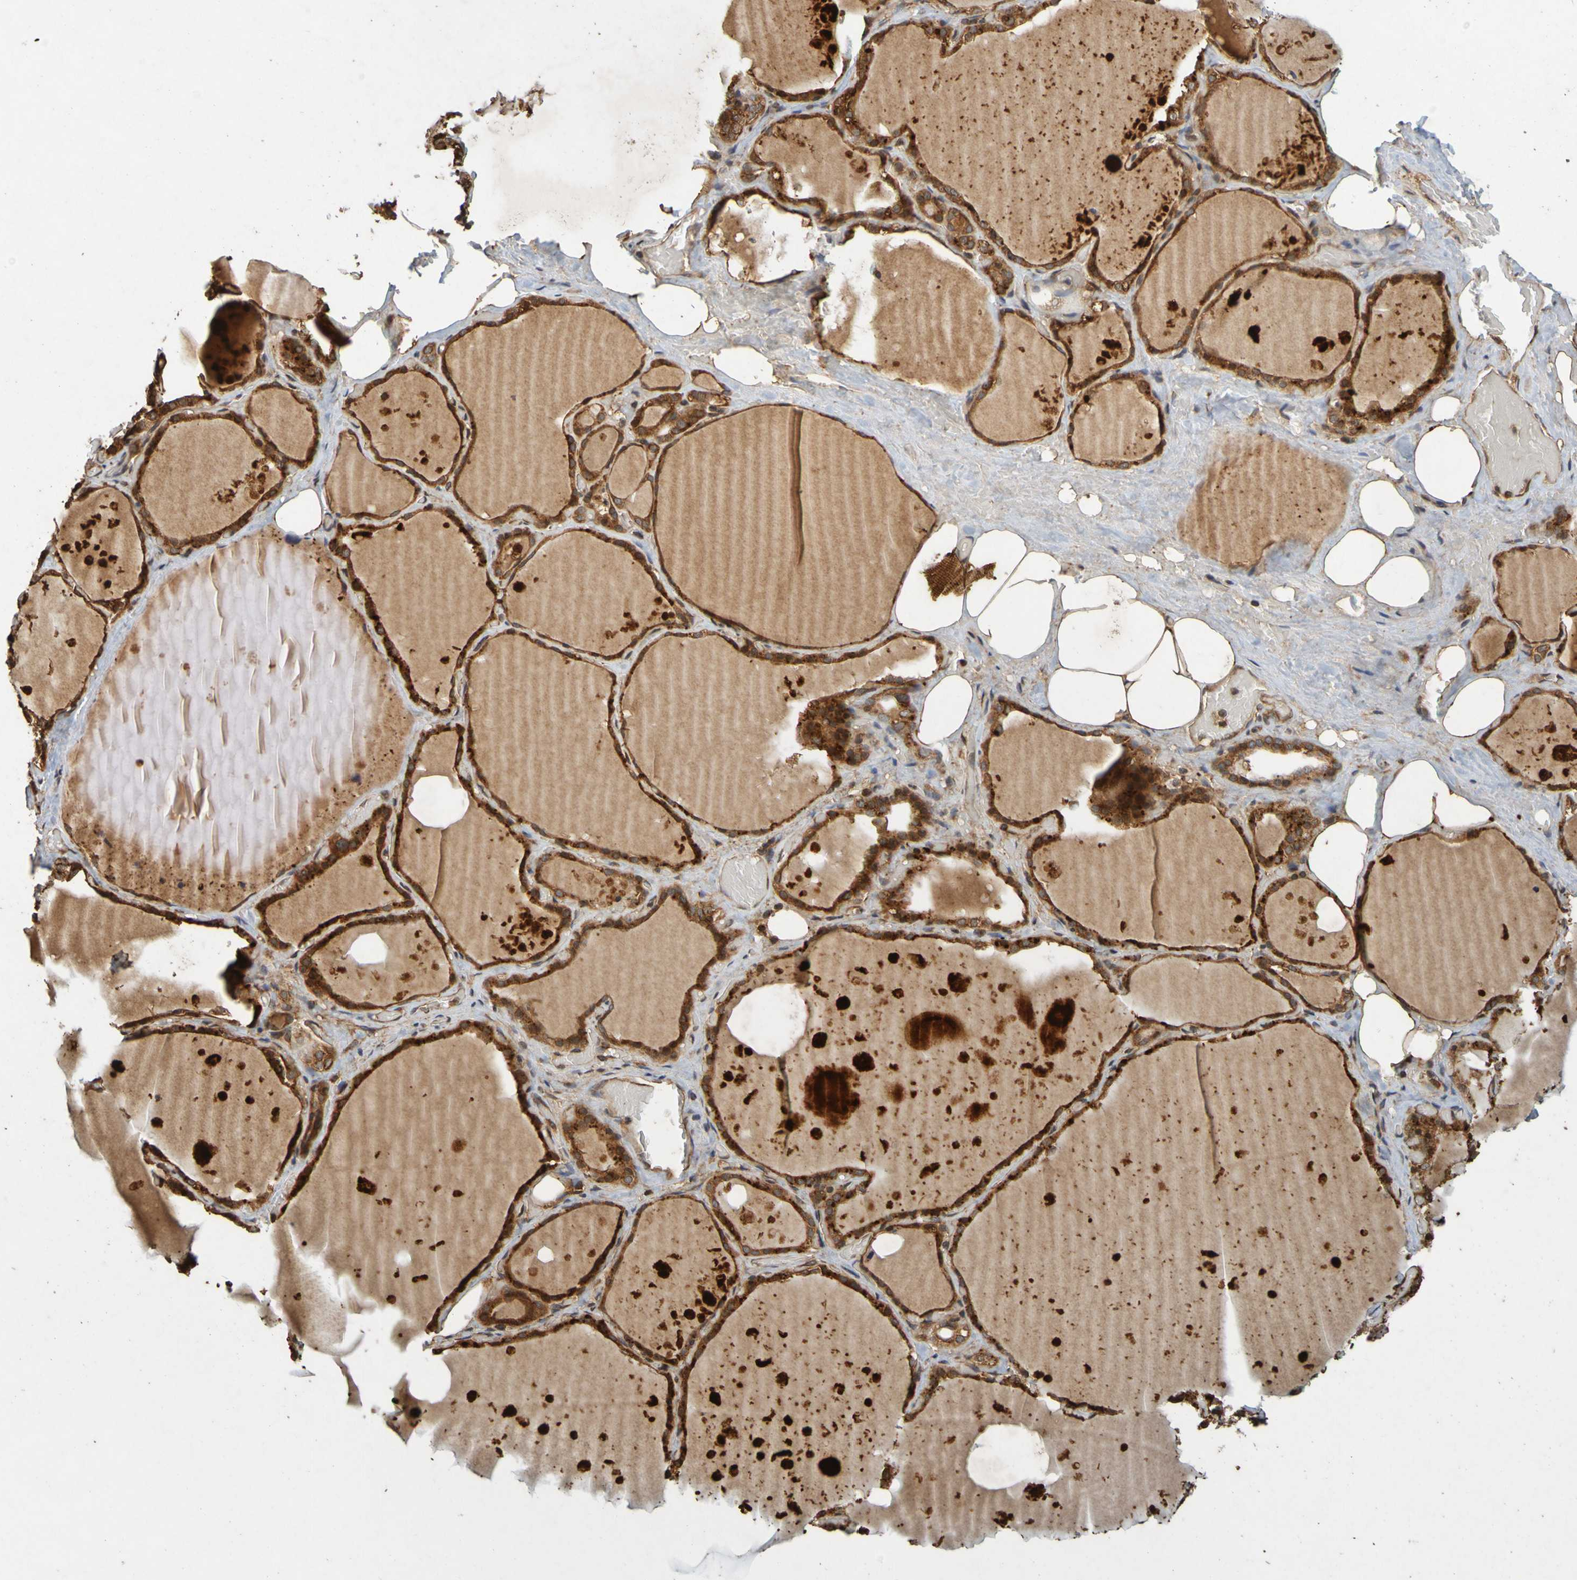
{"staining": {"intensity": "strong", "quantity": ">75%", "location": "cytoplasmic/membranous"}, "tissue": "thyroid gland", "cell_type": "Glandular cells", "image_type": "normal", "snomed": [{"axis": "morphology", "description": "Normal tissue, NOS"}, {"axis": "topography", "description": "Thyroid gland"}], "caption": "Protein analysis of normal thyroid gland exhibits strong cytoplasmic/membranous expression in approximately >75% of glandular cells. (DAB IHC, brown staining for protein, blue staining for nuclei).", "gene": "OCRL", "patient": {"sex": "male", "age": 61}}